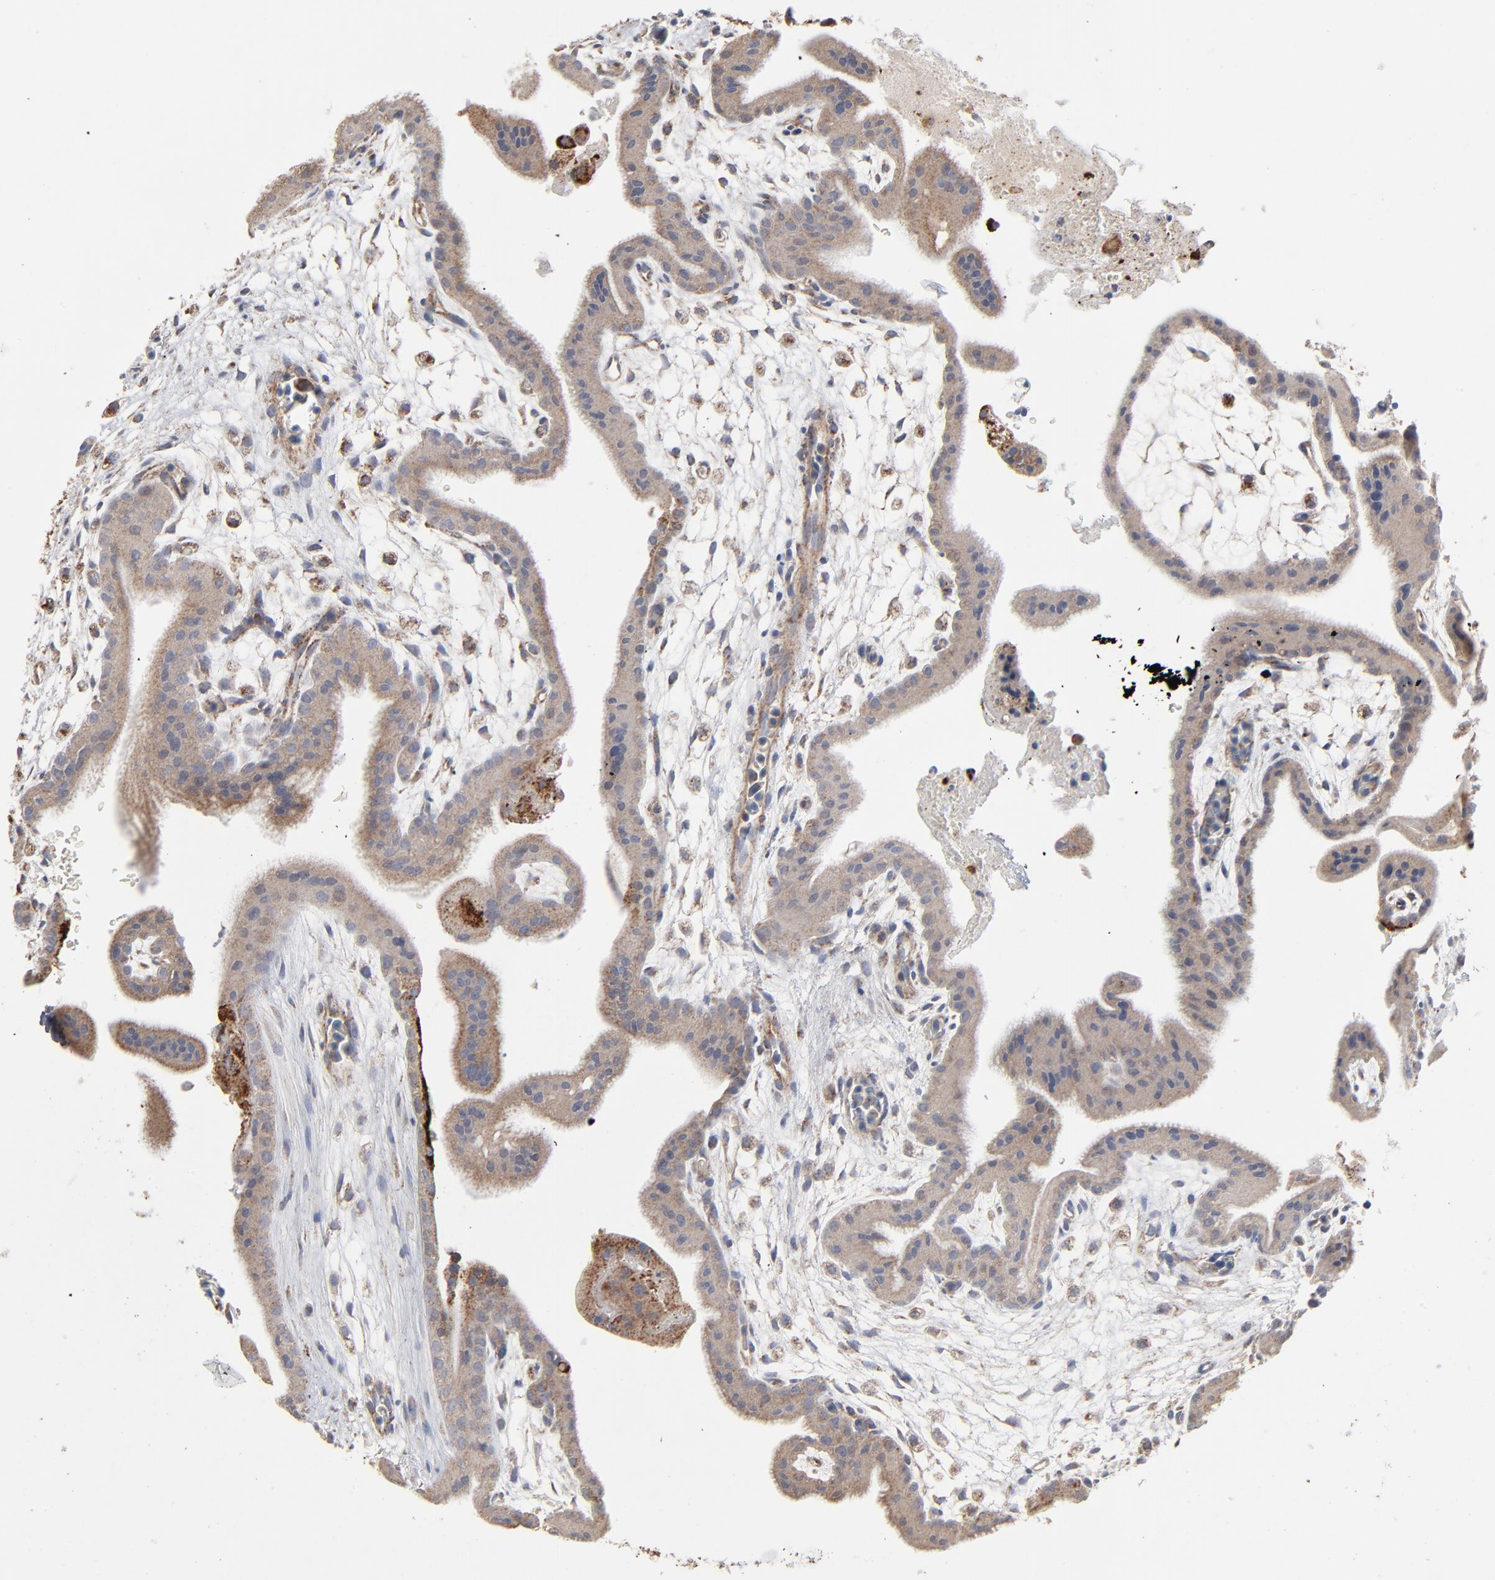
{"staining": {"intensity": "moderate", "quantity": ">75%", "location": "cytoplasmic/membranous"}, "tissue": "placenta", "cell_type": "Trophoblastic cells", "image_type": "normal", "snomed": [{"axis": "morphology", "description": "Normal tissue, NOS"}, {"axis": "topography", "description": "Placenta"}], "caption": "Benign placenta exhibits moderate cytoplasmic/membranous positivity in approximately >75% of trophoblastic cells, visualized by immunohistochemistry.", "gene": "UQCRC1", "patient": {"sex": "female", "age": 35}}